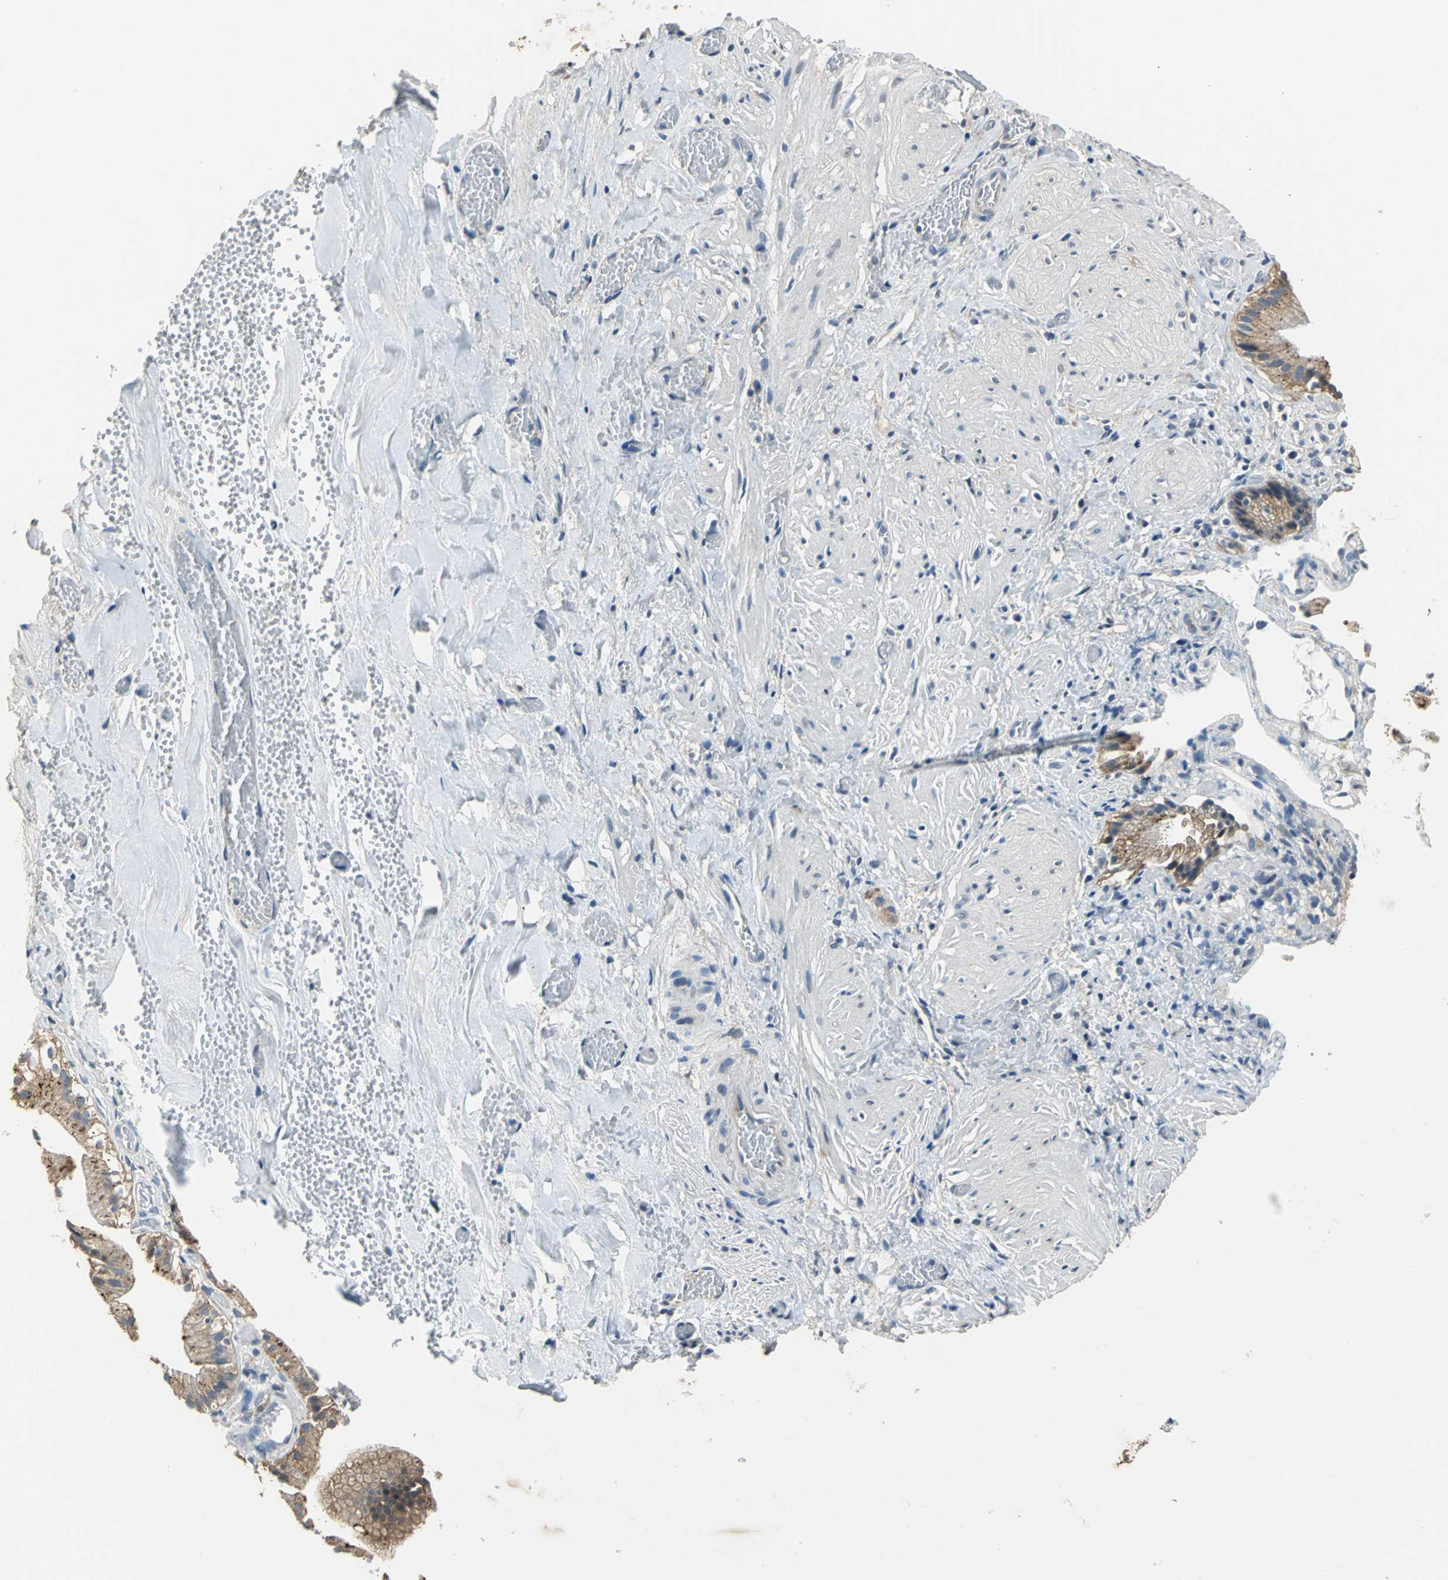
{"staining": {"intensity": "weak", "quantity": ">75%", "location": "cytoplasmic/membranous"}, "tissue": "gallbladder", "cell_type": "Glandular cells", "image_type": "normal", "snomed": [{"axis": "morphology", "description": "Normal tissue, NOS"}, {"axis": "topography", "description": "Gallbladder"}], "caption": "Immunohistochemistry staining of unremarkable gallbladder, which exhibits low levels of weak cytoplasmic/membranous positivity in about >75% of glandular cells indicating weak cytoplasmic/membranous protein staining. The staining was performed using DAB (brown) for protein detection and nuclei were counterstained in hematoxylin (blue).", "gene": "OCLN", "patient": {"sex": "male", "age": 65}}